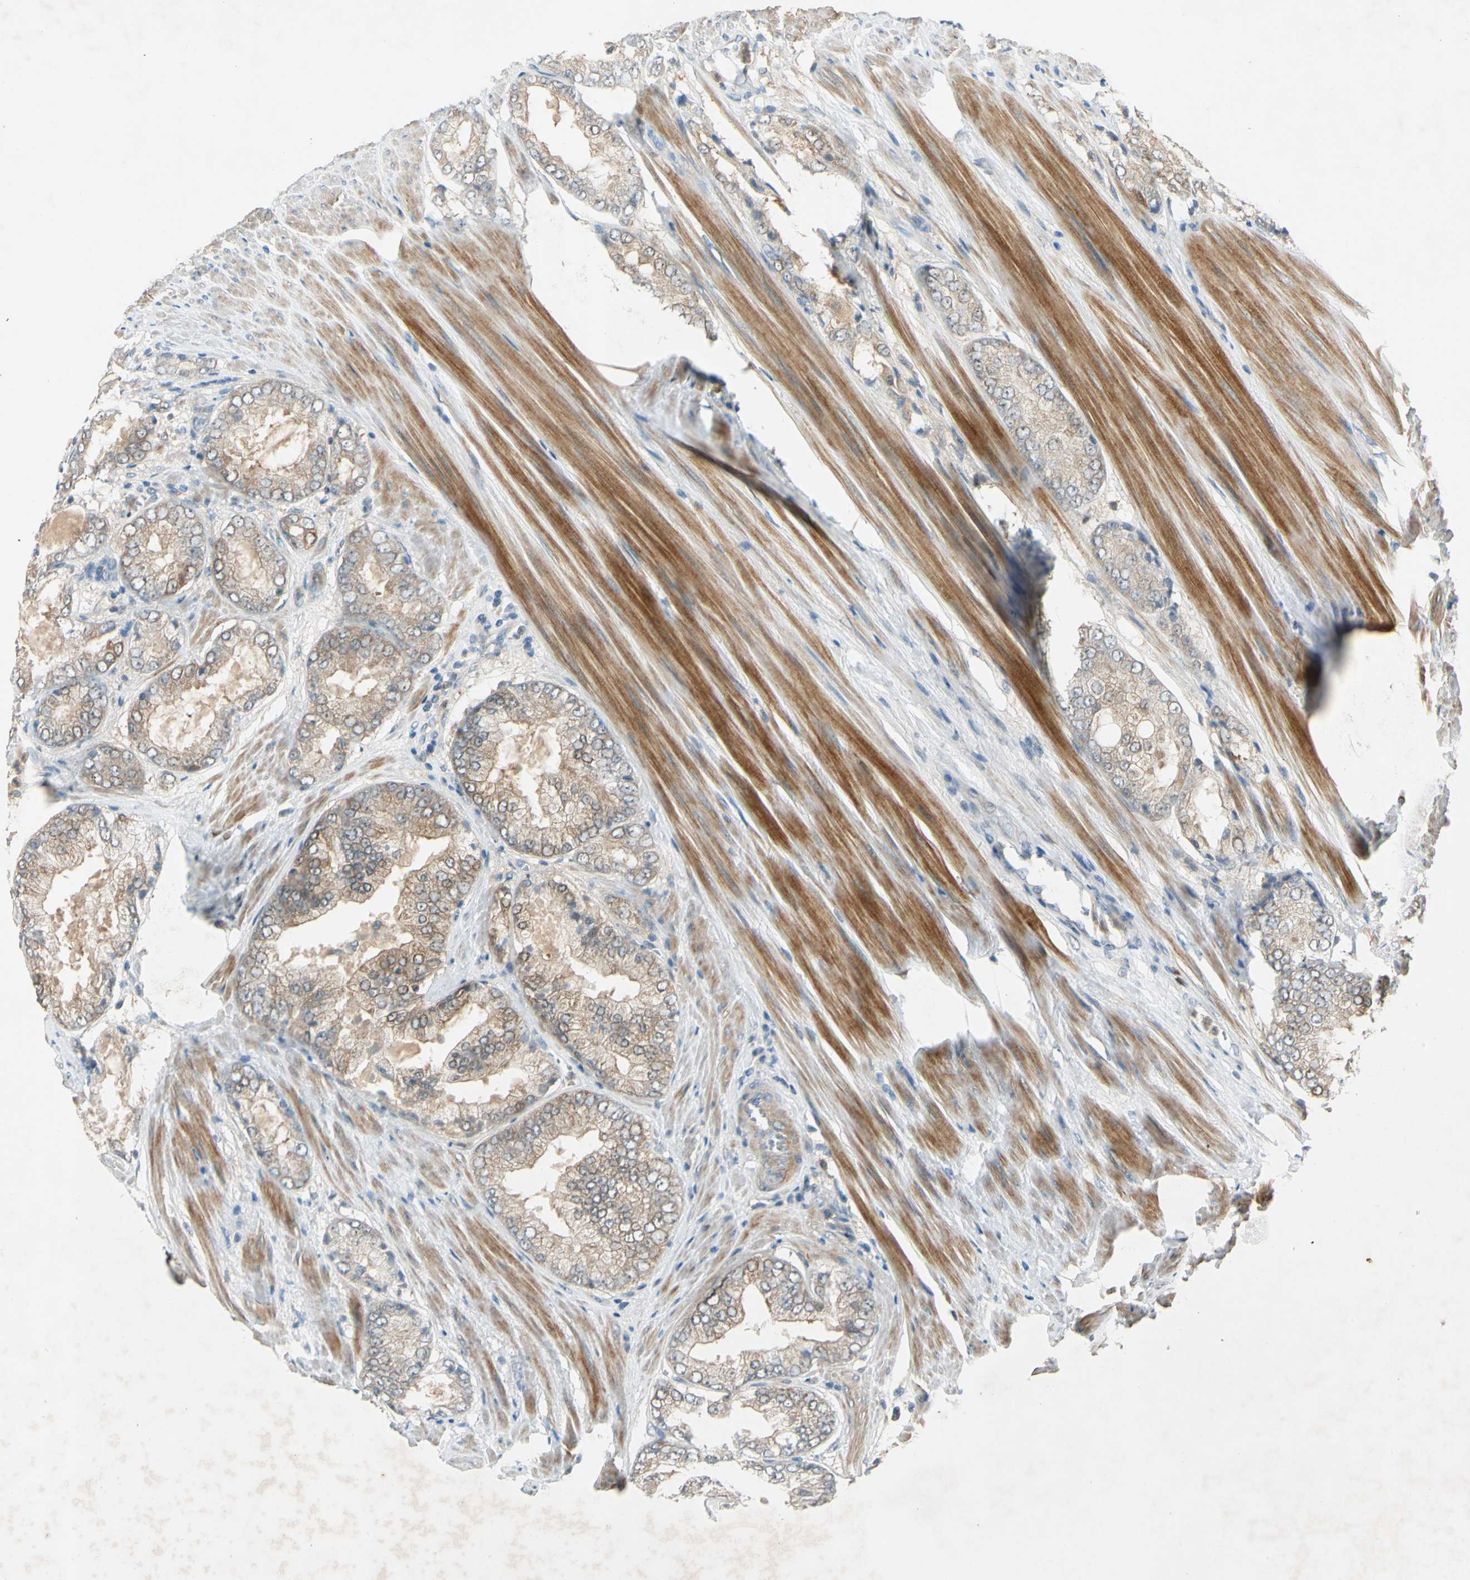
{"staining": {"intensity": "moderate", "quantity": "25%-75%", "location": "cytoplasmic/membranous"}, "tissue": "prostate cancer", "cell_type": "Tumor cells", "image_type": "cancer", "snomed": [{"axis": "morphology", "description": "Adenocarcinoma, Low grade"}, {"axis": "topography", "description": "Prostate"}], "caption": "Protein expression analysis of low-grade adenocarcinoma (prostate) exhibits moderate cytoplasmic/membranous positivity in about 25%-75% of tumor cells.", "gene": "WIPI1", "patient": {"sex": "male", "age": 64}}